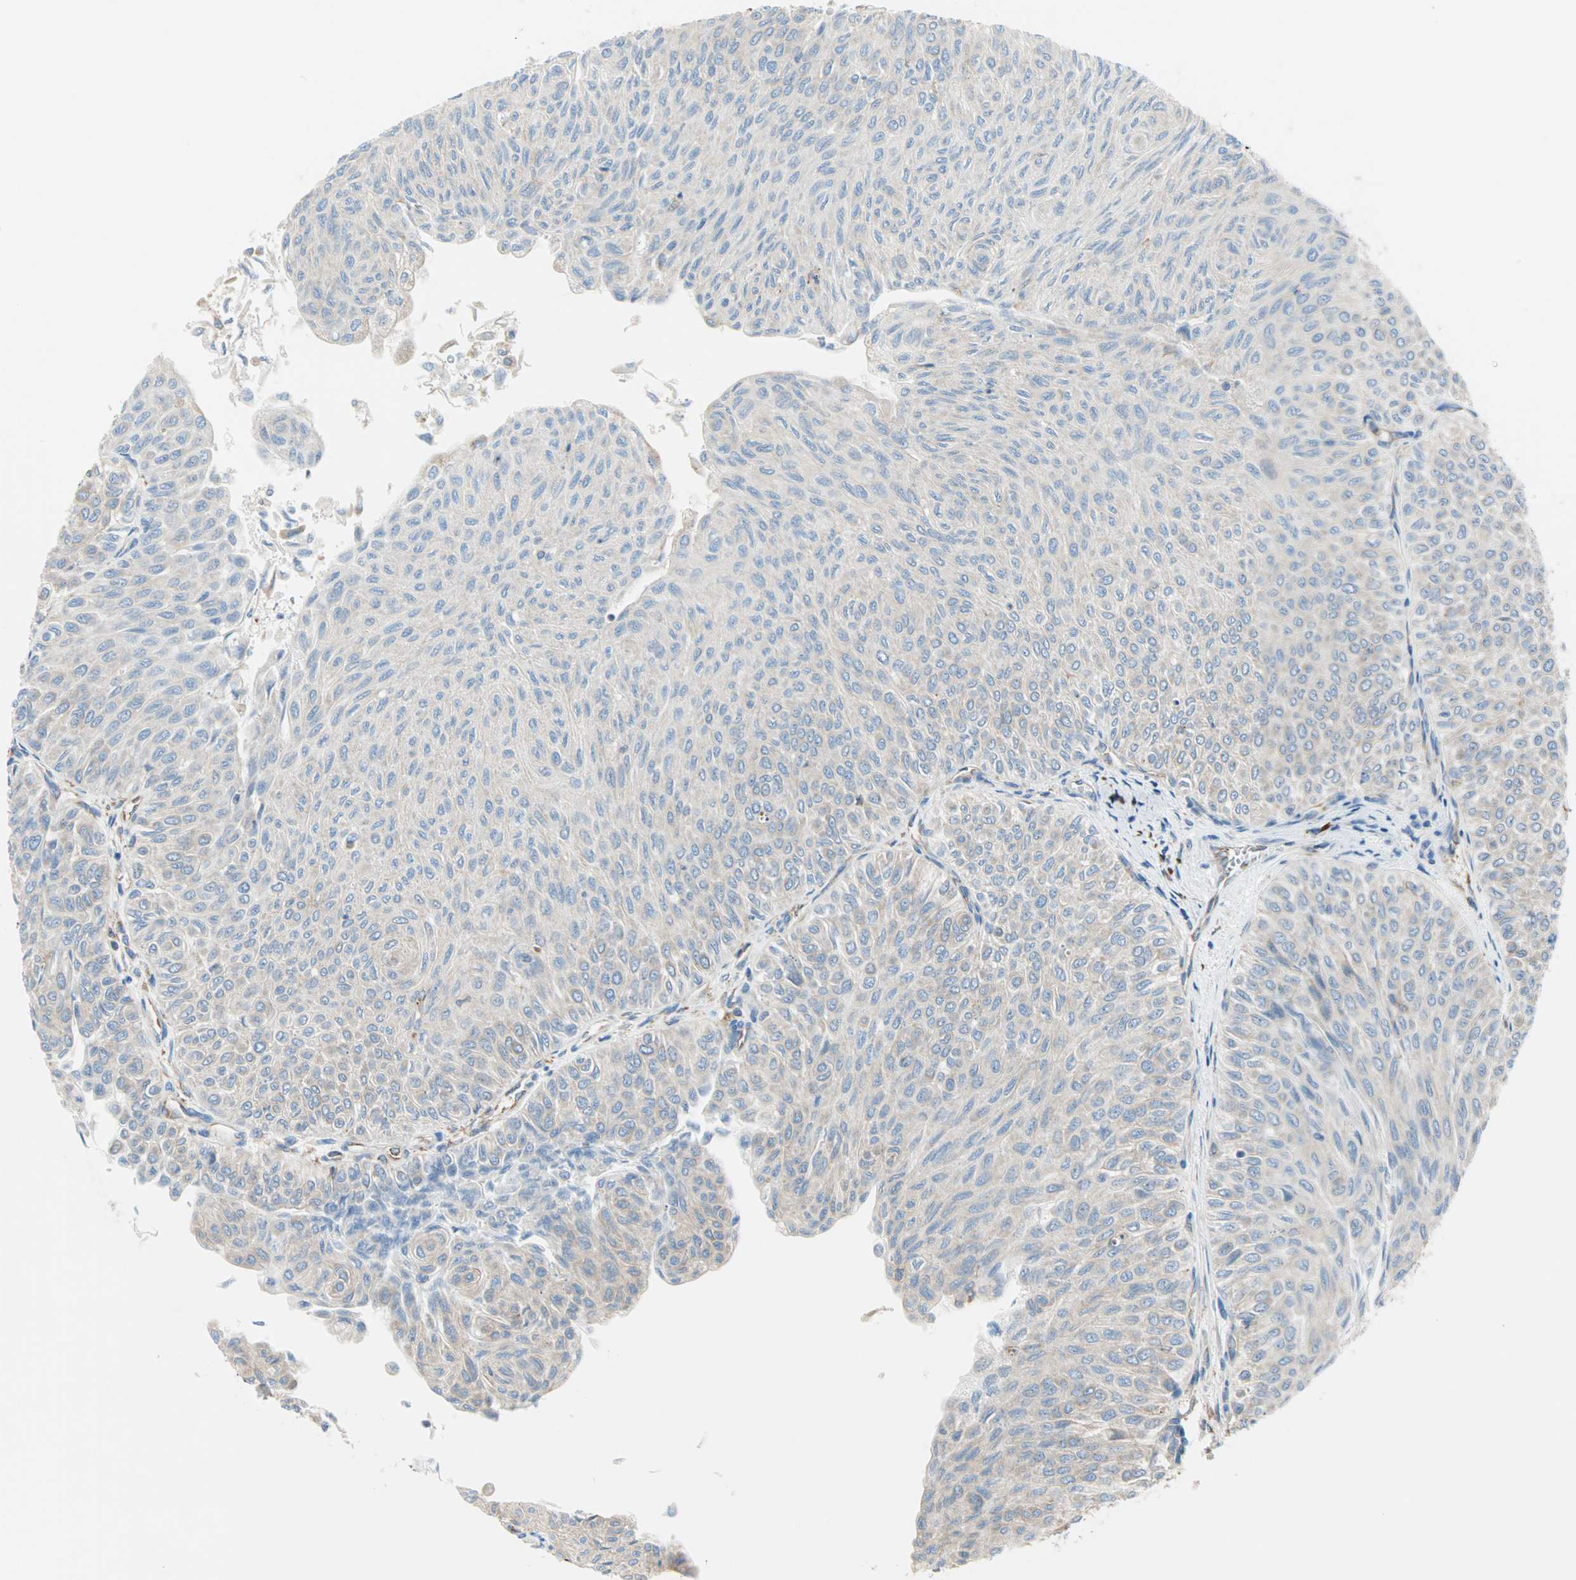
{"staining": {"intensity": "weak", "quantity": "25%-75%", "location": "cytoplasmic/membranous"}, "tissue": "urothelial cancer", "cell_type": "Tumor cells", "image_type": "cancer", "snomed": [{"axis": "morphology", "description": "Urothelial carcinoma, Low grade"}, {"axis": "topography", "description": "Urinary bladder"}], "caption": "DAB (3,3'-diaminobenzidine) immunohistochemical staining of low-grade urothelial carcinoma shows weak cytoplasmic/membranous protein staining in about 25%-75% of tumor cells.", "gene": "PLCXD1", "patient": {"sex": "male", "age": 78}}